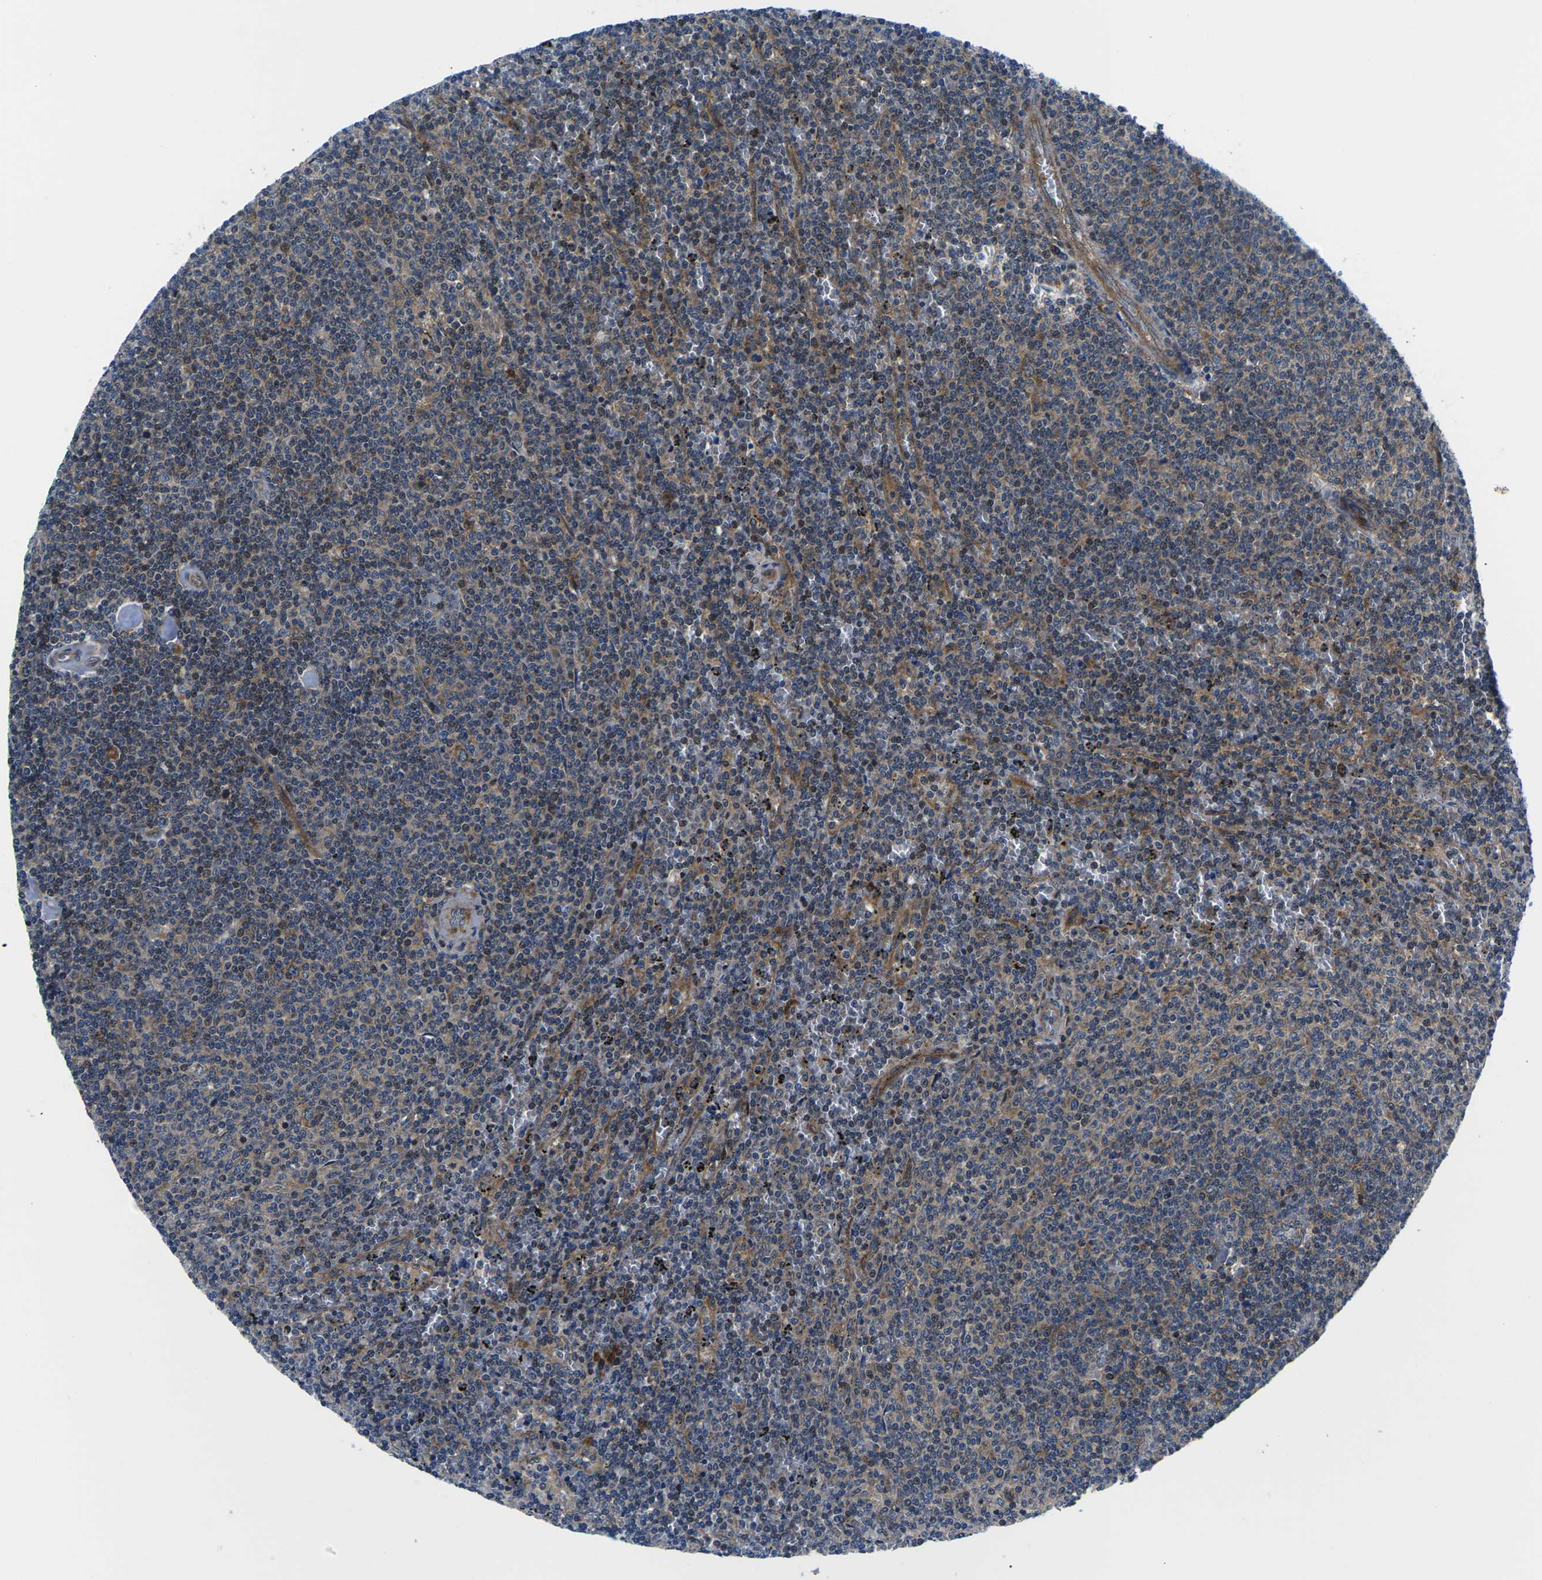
{"staining": {"intensity": "weak", "quantity": "25%-75%", "location": "nuclear"}, "tissue": "lymphoma", "cell_type": "Tumor cells", "image_type": "cancer", "snomed": [{"axis": "morphology", "description": "Malignant lymphoma, non-Hodgkin's type, Low grade"}, {"axis": "topography", "description": "Spleen"}], "caption": "Lymphoma stained with a brown dye demonstrates weak nuclear positive positivity in about 25%-75% of tumor cells.", "gene": "EIF4E", "patient": {"sex": "female", "age": 50}}